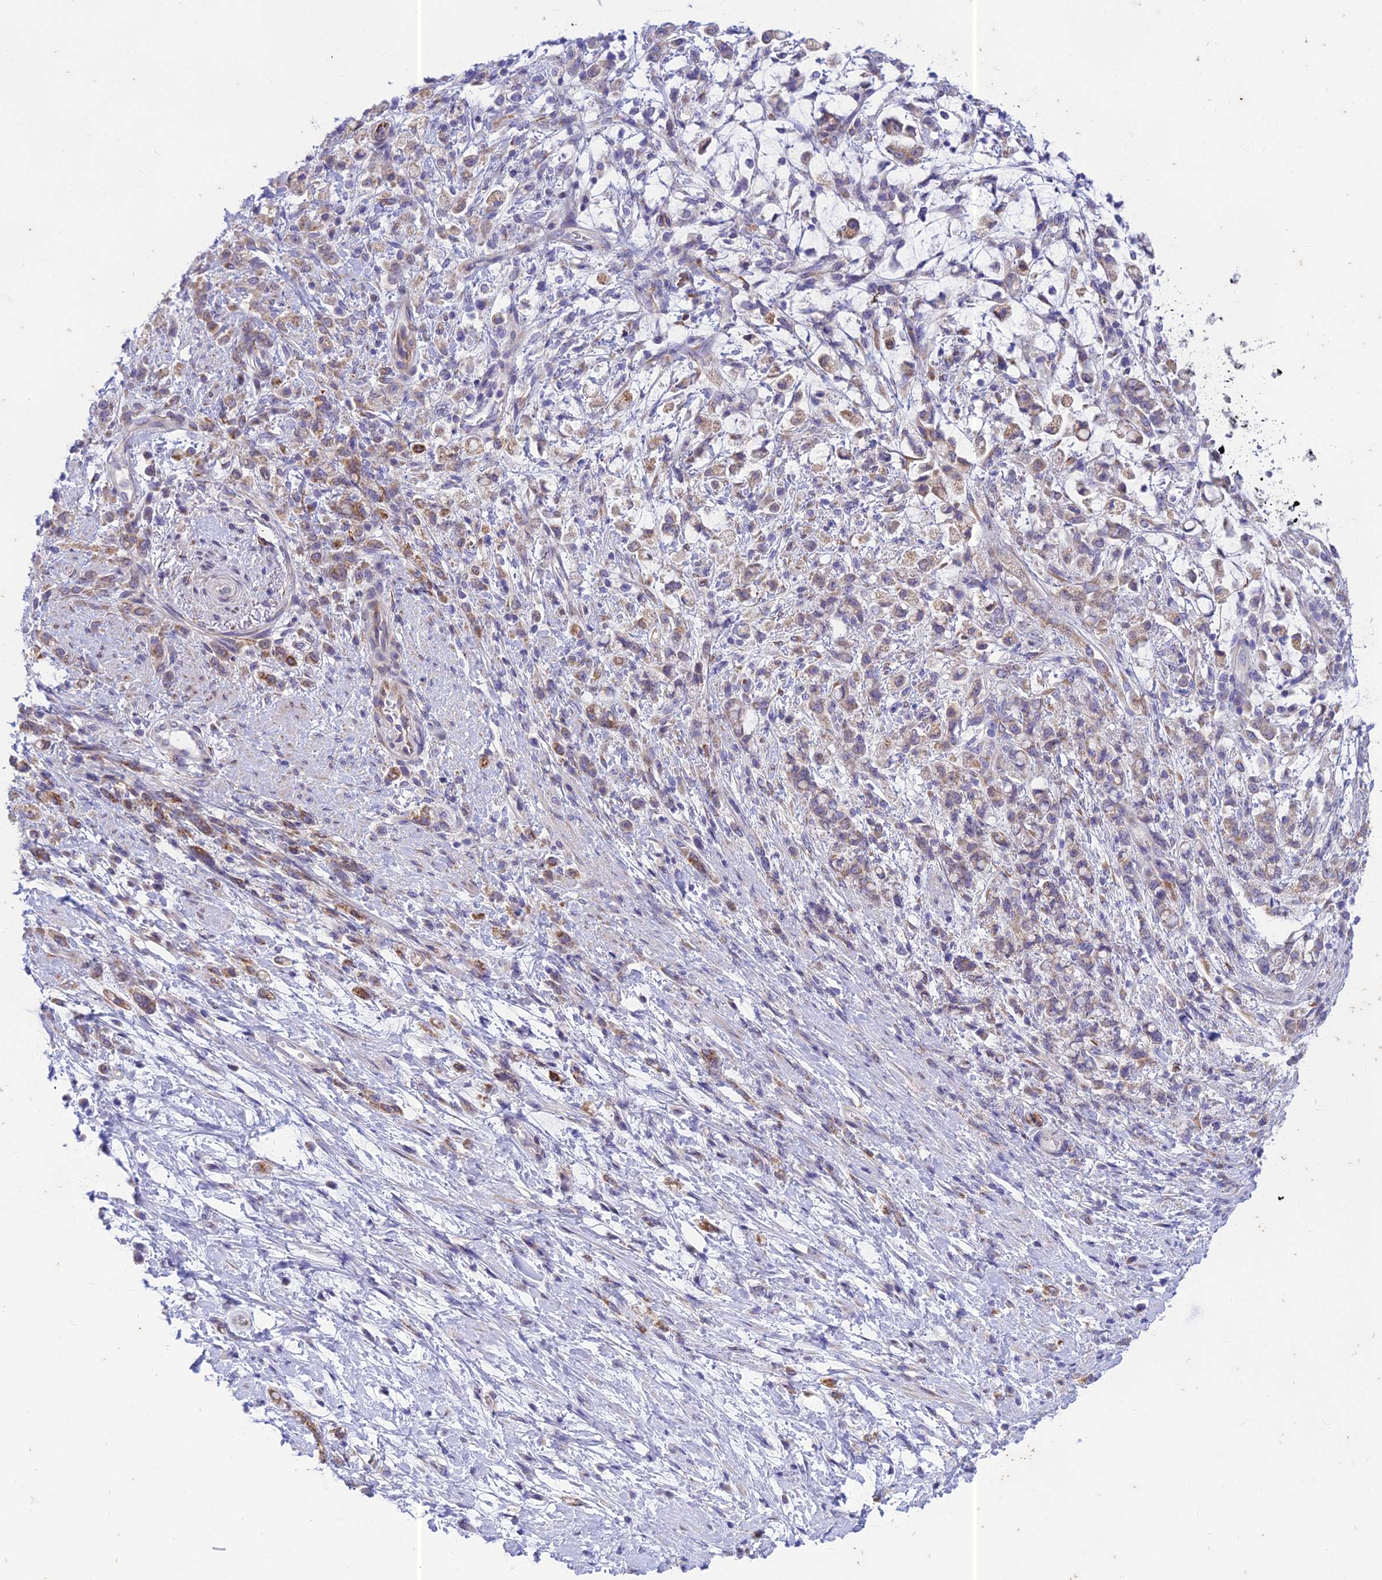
{"staining": {"intensity": "moderate", "quantity": "25%-75%", "location": "cytoplasmic/membranous"}, "tissue": "stomach cancer", "cell_type": "Tumor cells", "image_type": "cancer", "snomed": [{"axis": "morphology", "description": "Adenocarcinoma, NOS"}, {"axis": "topography", "description": "Stomach"}], "caption": "Stomach cancer (adenocarcinoma) was stained to show a protein in brown. There is medium levels of moderate cytoplasmic/membranous expression in approximately 25%-75% of tumor cells. (Brightfield microscopy of DAB IHC at high magnification).", "gene": "PTCD2", "patient": {"sex": "female", "age": 60}}